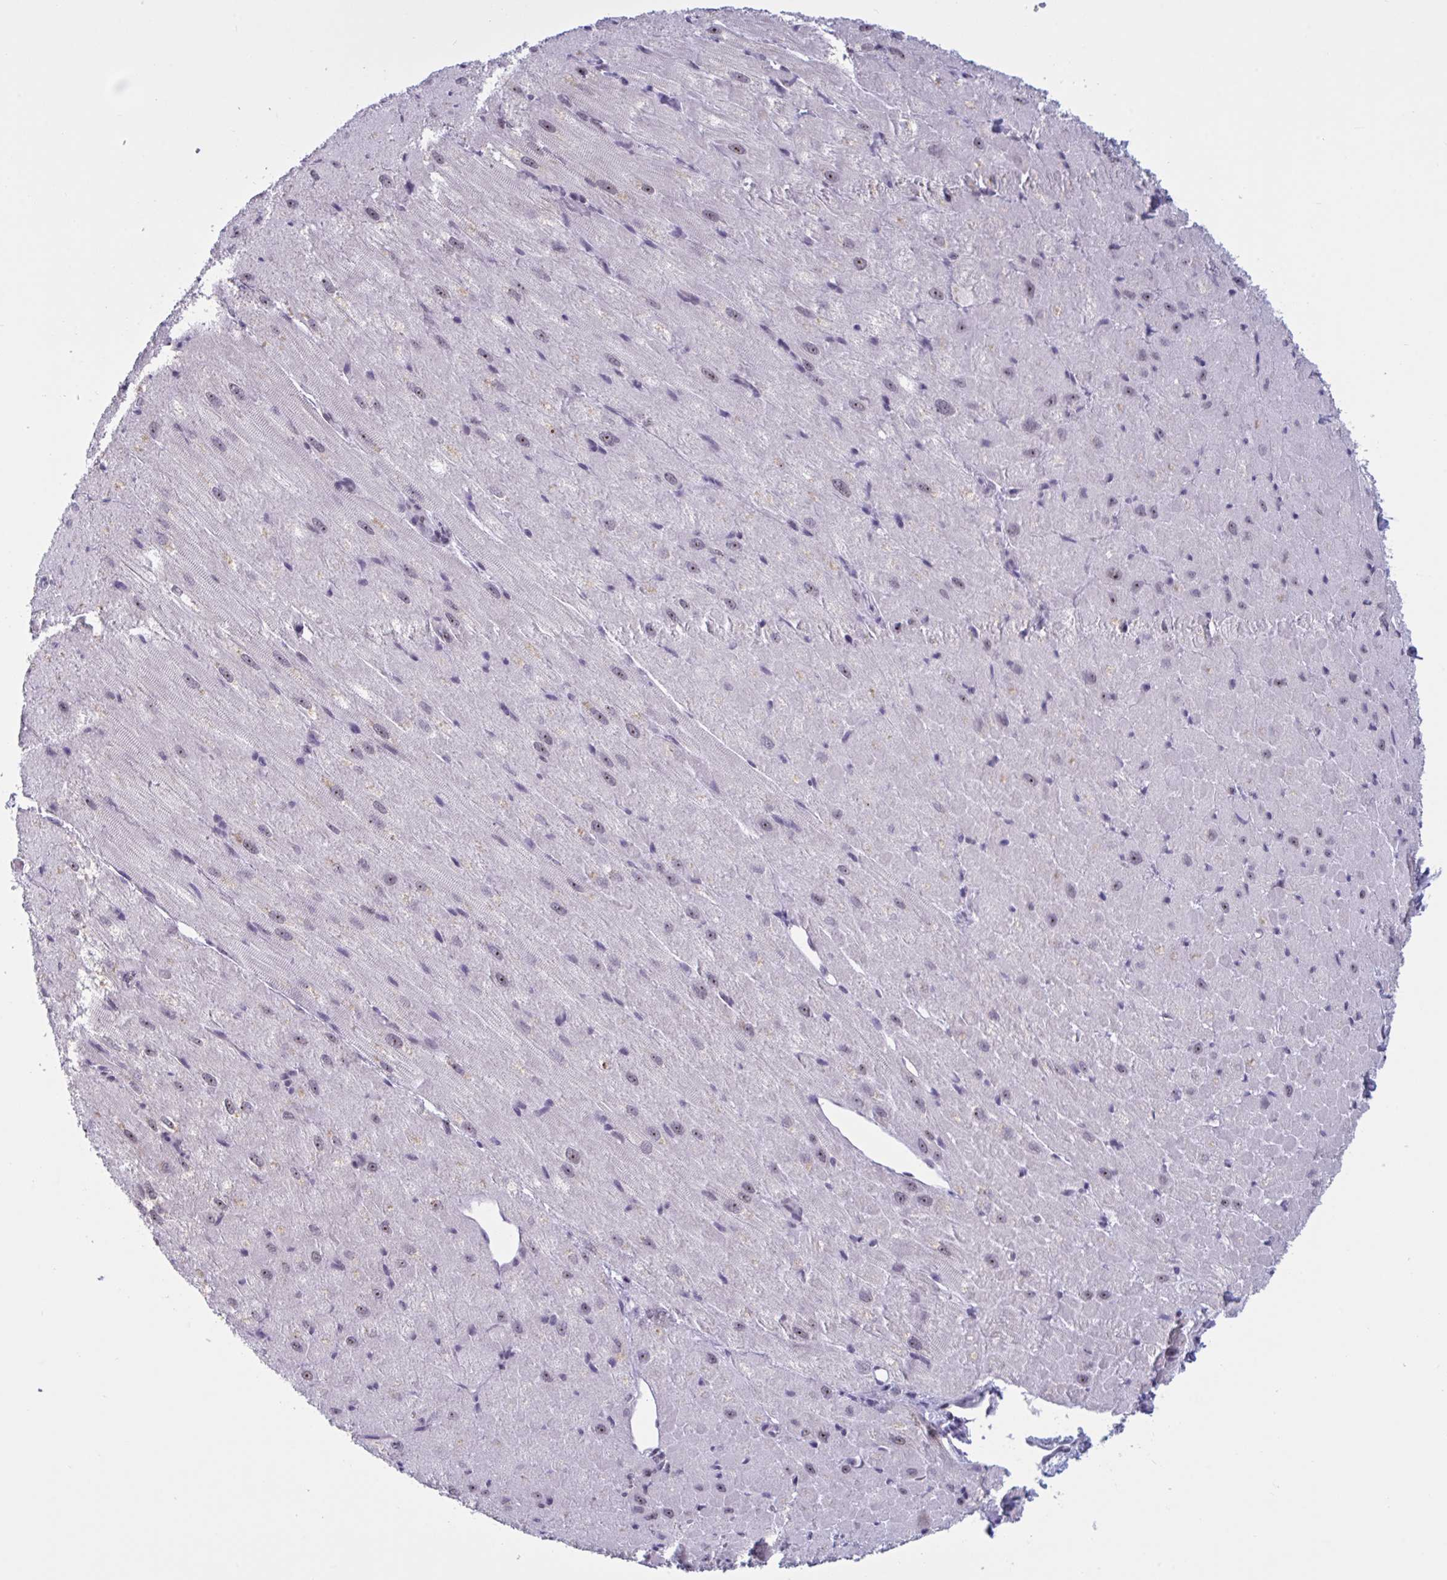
{"staining": {"intensity": "weak", "quantity": ">75%", "location": "nuclear"}, "tissue": "heart muscle", "cell_type": "Cardiomyocytes", "image_type": "normal", "snomed": [{"axis": "morphology", "description": "Normal tissue, NOS"}, {"axis": "topography", "description": "Heart"}], "caption": "Brown immunohistochemical staining in benign human heart muscle reveals weak nuclear expression in approximately >75% of cardiomyocytes. (Stains: DAB (3,3'-diaminobenzidine) in brown, nuclei in blue, Microscopy: brightfield microscopy at high magnification).", "gene": "TGM6", "patient": {"sex": "male", "age": 62}}